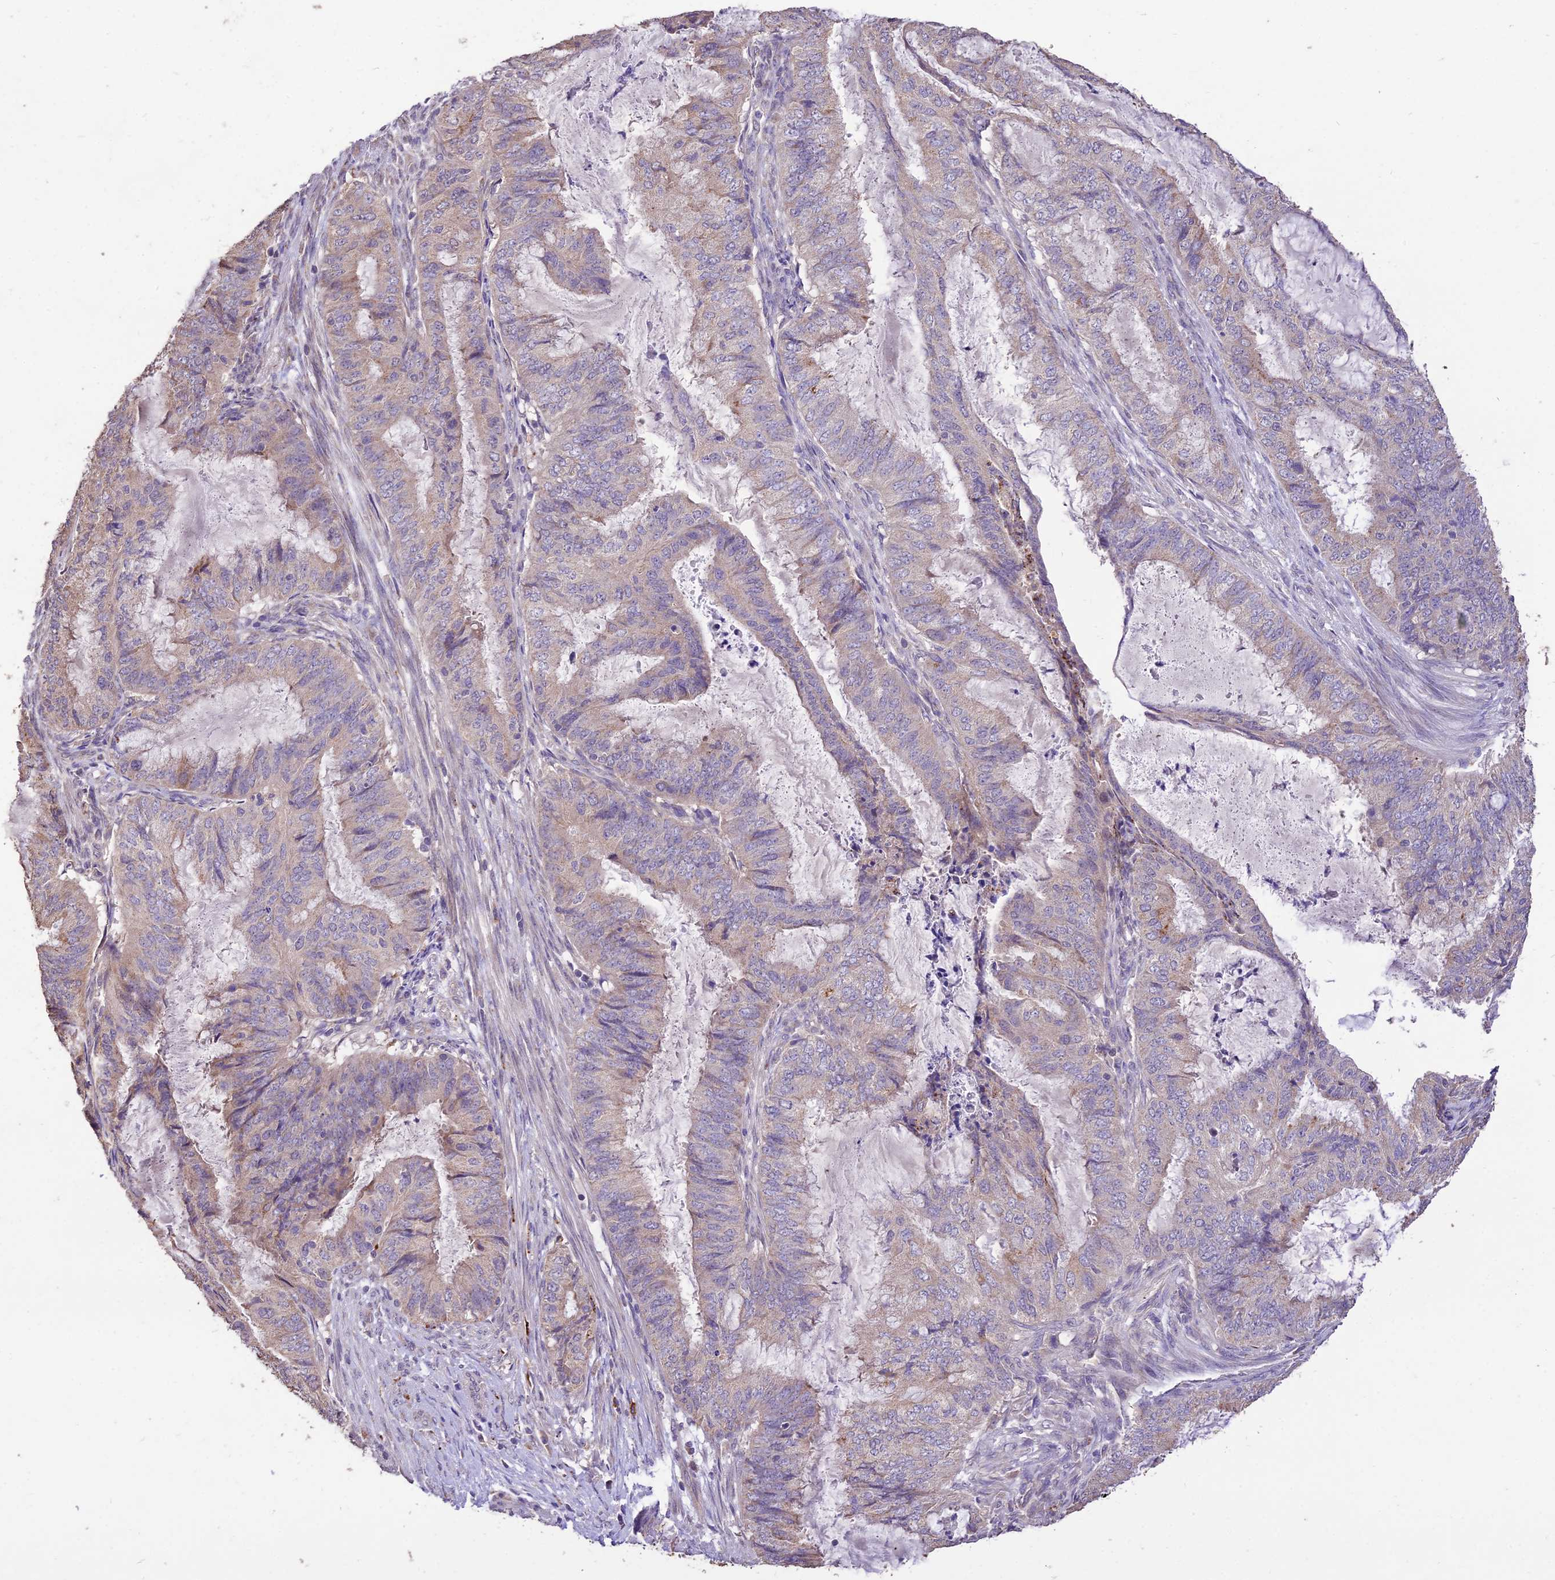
{"staining": {"intensity": "moderate", "quantity": "<25%", "location": "cytoplasmic/membranous"}, "tissue": "endometrial cancer", "cell_type": "Tumor cells", "image_type": "cancer", "snomed": [{"axis": "morphology", "description": "Adenocarcinoma, NOS"}, {"axis": "topography", "description": "Endometrium"}], "caption": "Brown immunohistochemical staining in endometrial cancer (adenocarcinoma) exhibits moderate cytoplasmic/membranous staining in approximately <25% of tumor cells.", "gene": "SDHD", "patient": {"sex": "female", "age": 51}}